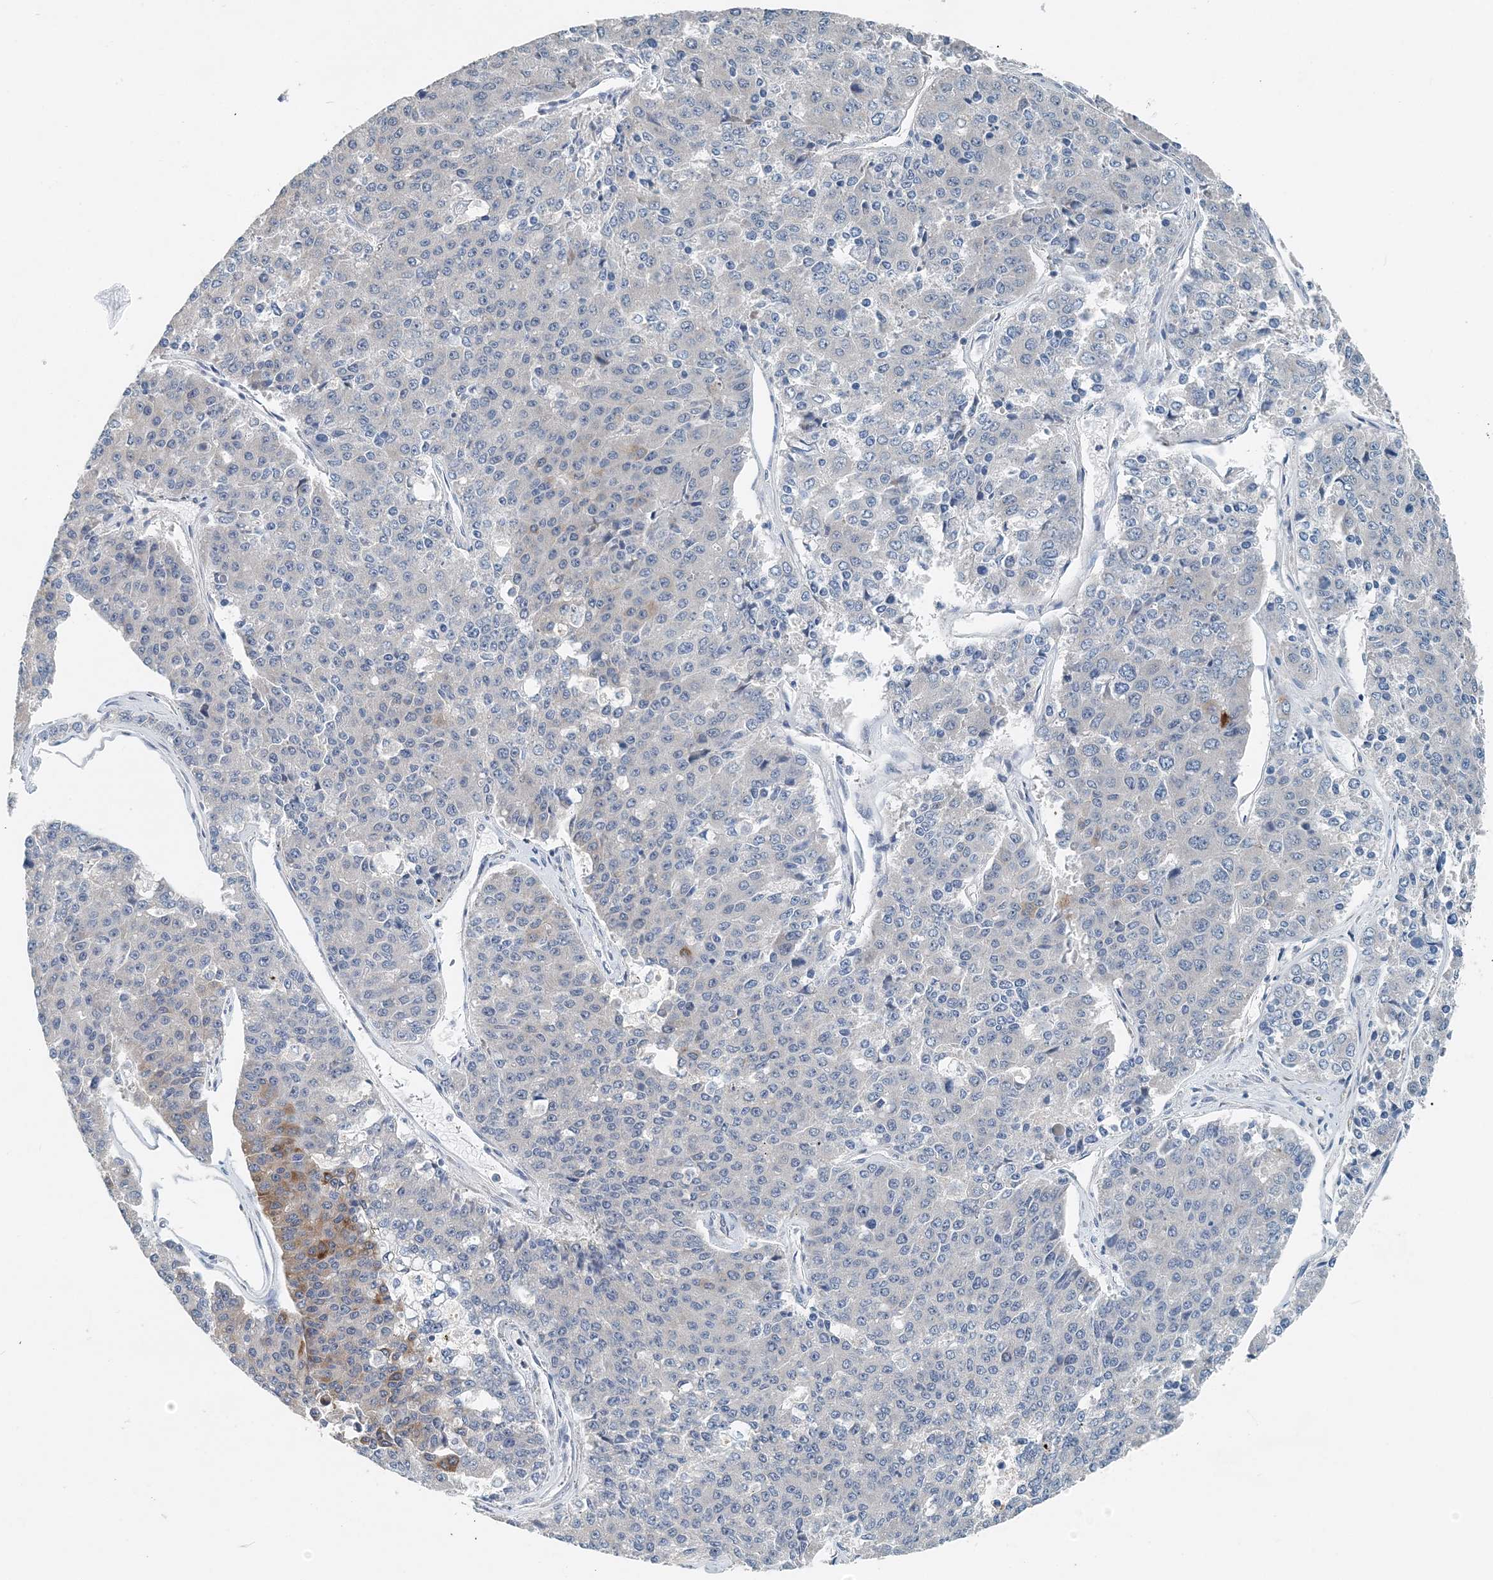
{"staining": {"intensity": "moderate", "quantity": "<25%", "location": "cytoplasmic/membranous"}, "tissue": "pancreatic cancer", "cell_type": "Tumor cells", "image_type": "cancer", "snomed": [{"axis": "morphology", "description": "Adenocarcinoma, NOS"}, {"axis": "topography", "description": "Pancreas"}], "caption": "The micrograph shows immunohistochemical staining of adenocarcinoma (pancreatic). There is moderate cytoplasmic/membranous staining is identified in approximately <25% of tumor cells.", "gene": "EEF1A2", "patient": {"sex": "male", "age": 50}}